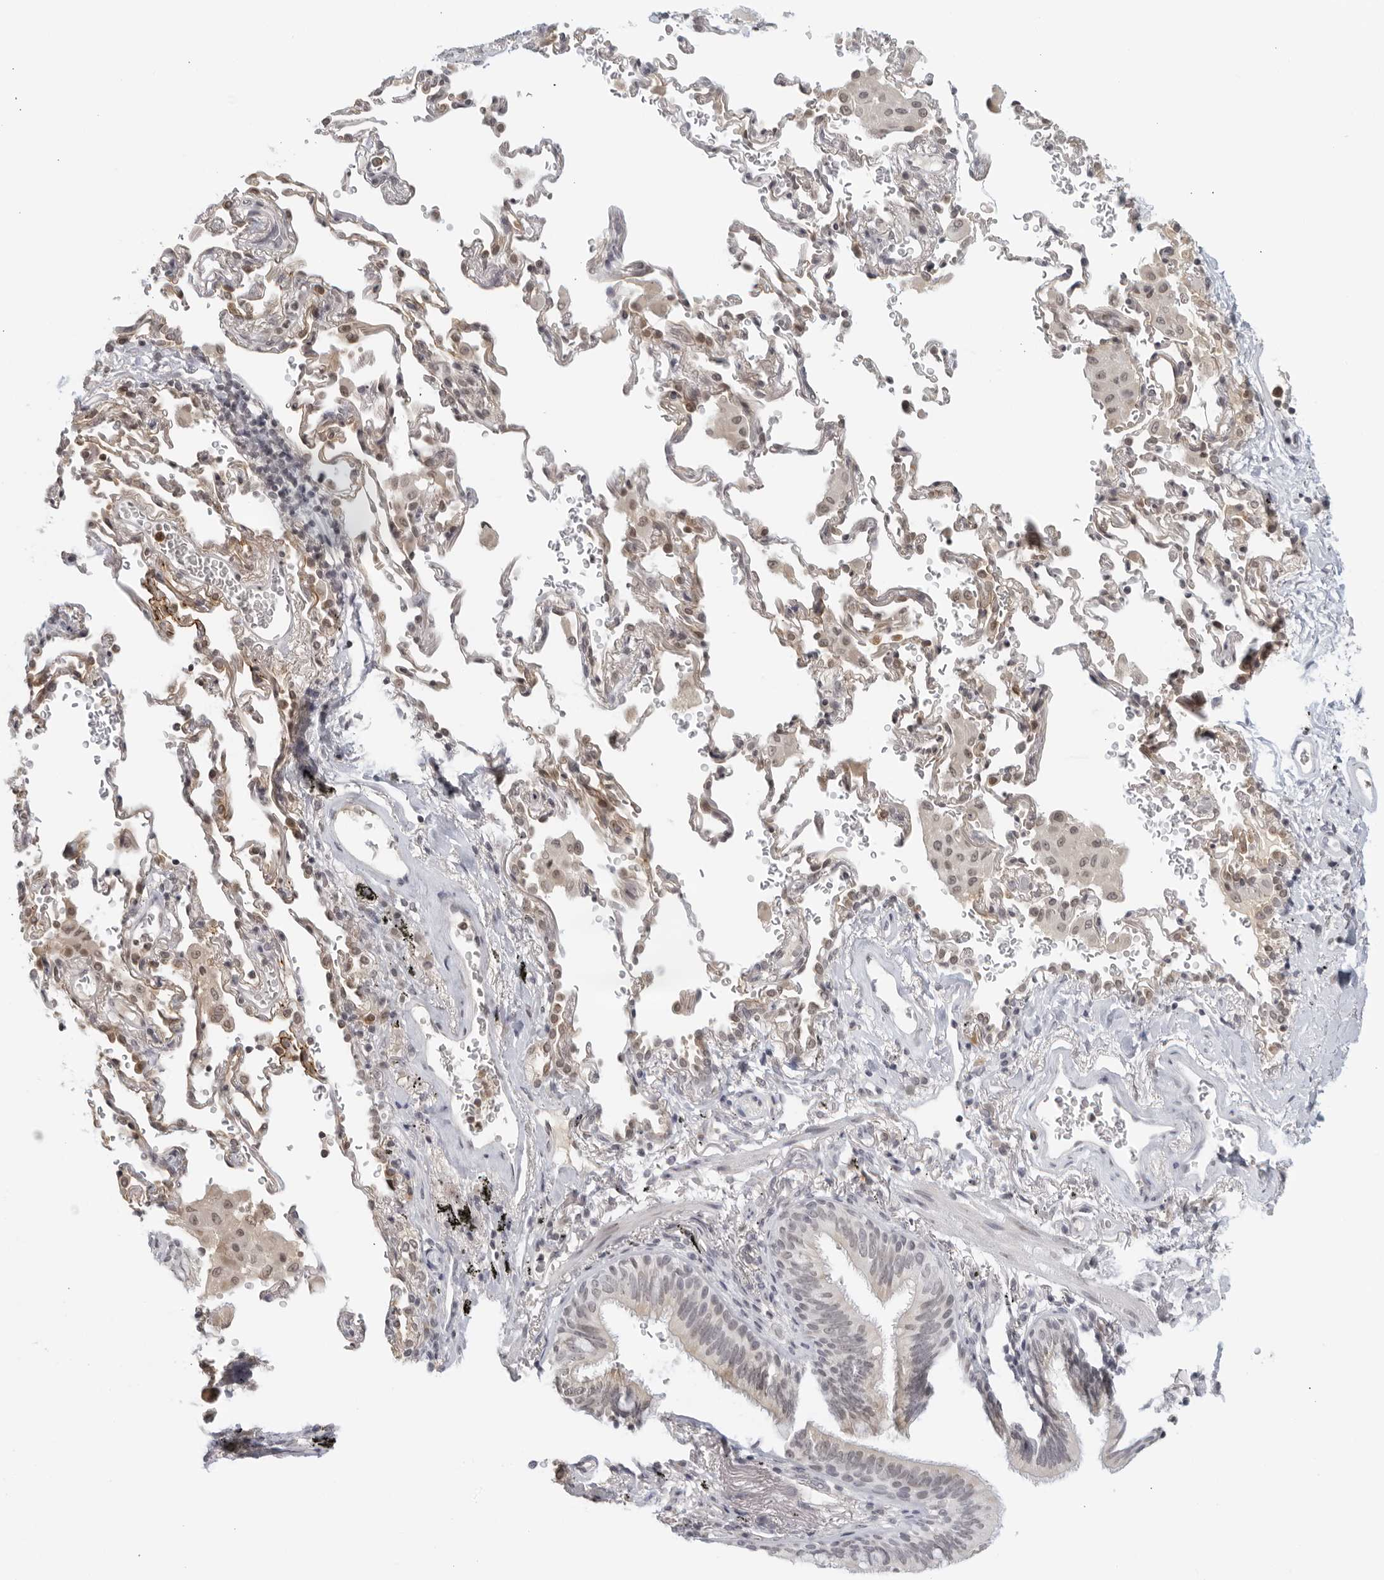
{"staining": {"intensity": "weak", "quantity": "<25%", "location": "cytoplasmic/membranous"}, "tissue": "bronchus", "cell_type": "Respiratory epithelial cells", "image_type": "normal", "snomed": [{"axis": "morphology", "description": "Normal tissue, NOS"}, {"axis": "morphology", "description": "Inflammation, NOS"}, {"axis": "topography", "description": "Bronchus"}], "caption": "Histopathology image shows no significant protein expression in respiratory epithelial cells of normal bronchus.", "gene": "RAB11FIP3", "patient": {"sex": "male", "age": 69}}